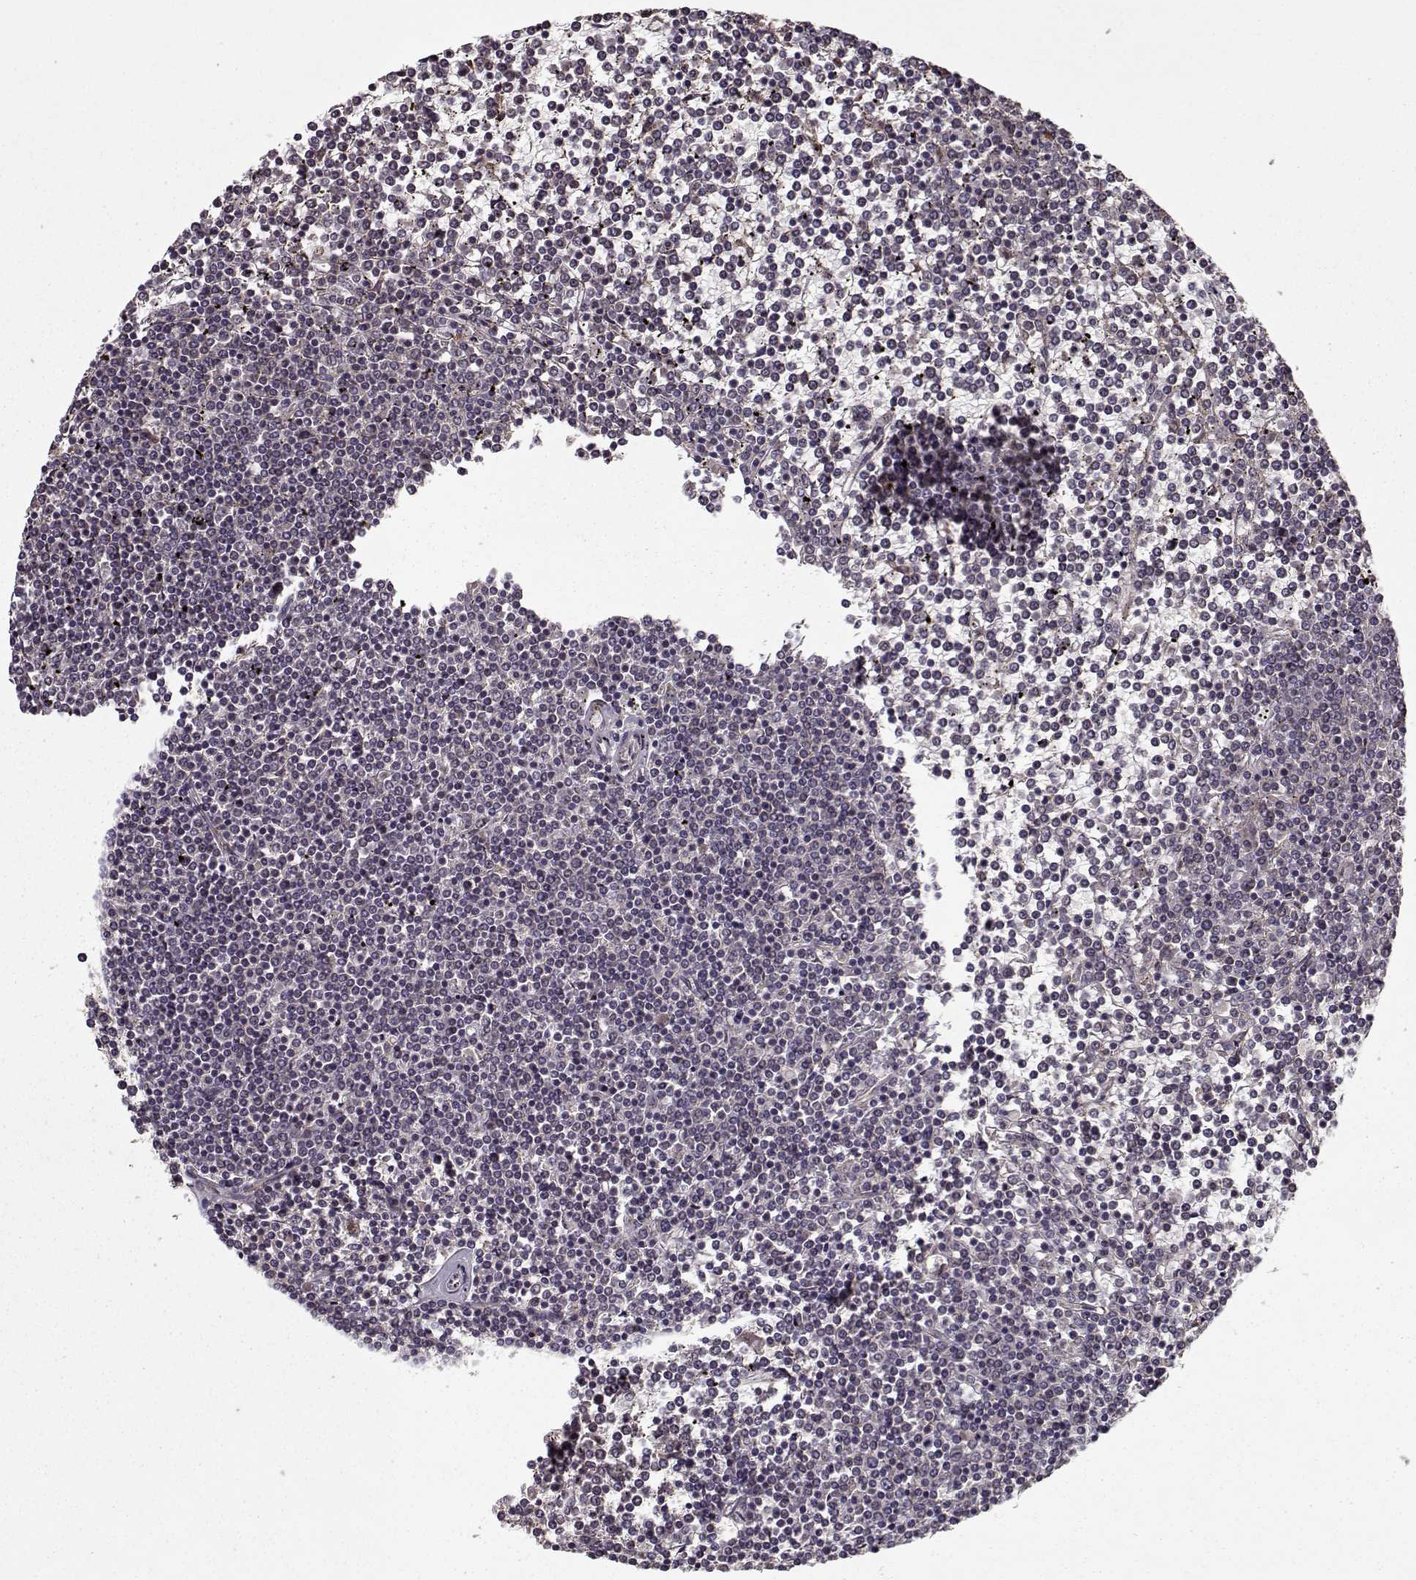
{"staining": {"intensity": "negative", "quantity": "none", "location": "none"}, "tissue": "lymphoma", "cell_type": "Tumor cells", "image_type": "cancer", "snomed": [{"axis": "morphology", "description": "Malignant lymphoma, non-Hodgkin's type, Low grade"}, {"axis": "topography", "description": "Spleen"}], "caption": "The micrograph displays no significant positivity in tumor cells of lymphoma. Brightfield microscopy of immunohistochemistry stained with DAB (3,3'-diaminobenzidine) (brown) and hematoxylin (blue), captured at high magnification.", "gene": "IMMP1L", "patient": {"sex": "female", "age": 19}}